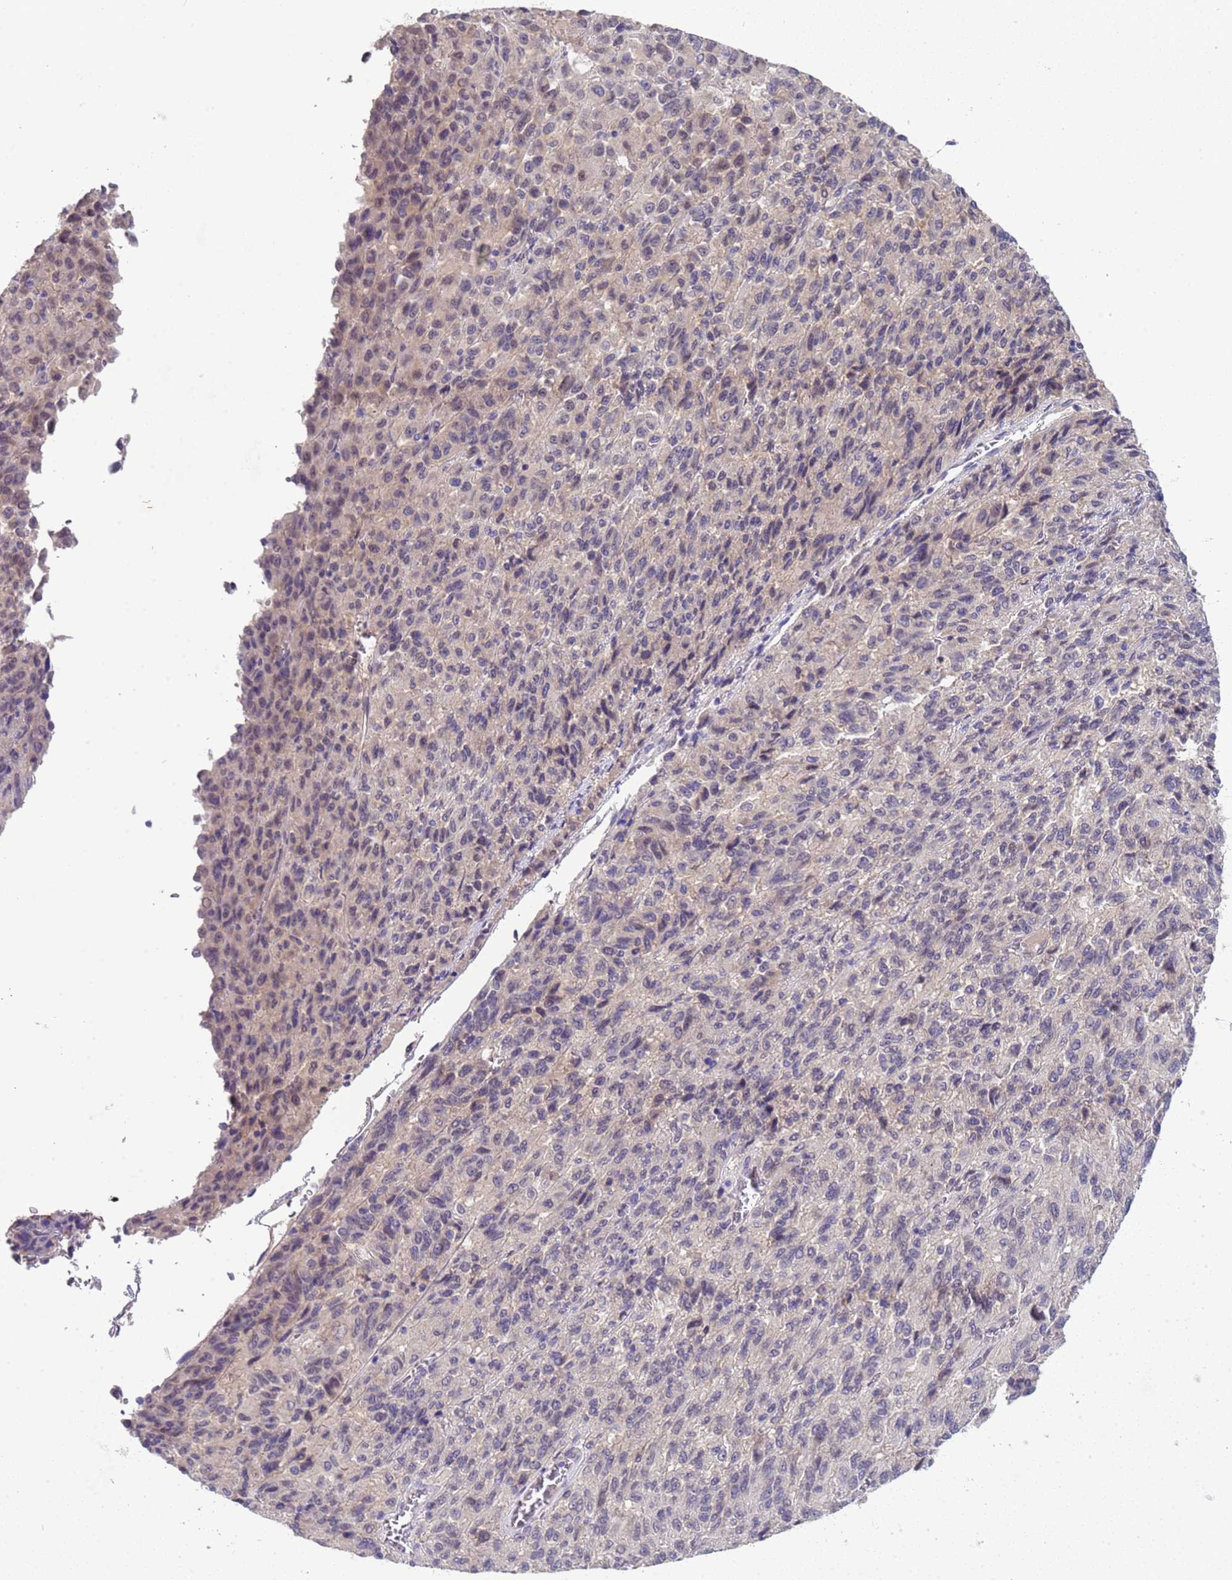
{"staining": {"intensity": "negative", "quantity": "none", "location": "none"}, "tissue": "melanoma", "cell_type": "Tumor cells", "image_type": "cancer", "snomed": [{"axis": "morphology", "description": "Malignant melanoma, Metastatic site"}, {"axis": "topography", "description": "Lung"}], "caption": "Tumor cells show no significant protein expression in malignant melanoma (metastatic site).", "gene": "TRMT10A", "patient": {"sex": "male", "age": 64}}